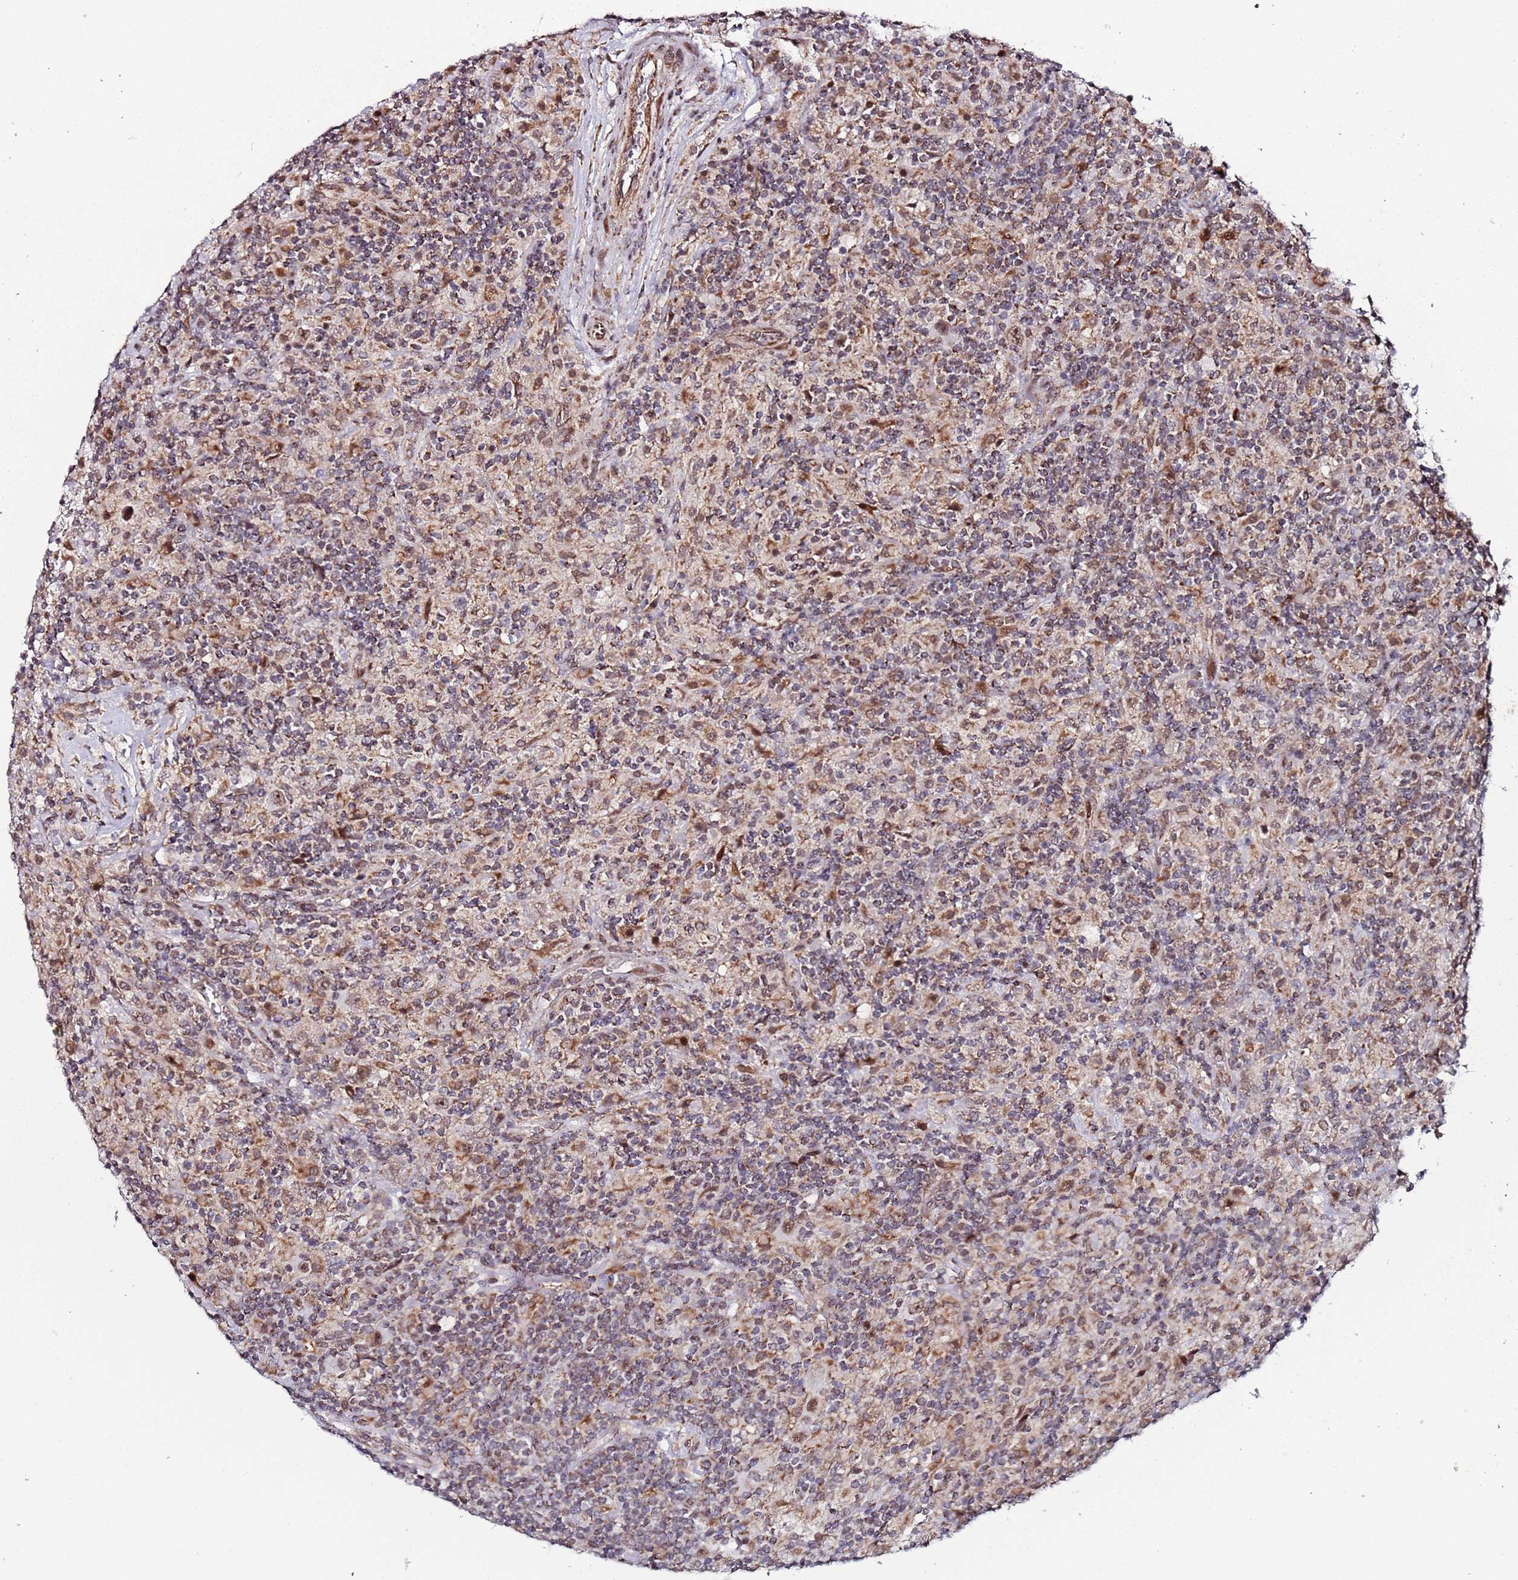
{"staining": {"intensity": "weak", "quantity": "25%-75%", "location": "nuclear"}, "tissue": "lymphoma", "cell_type": "Tumor cells", "image_type": "cancer", "snomed": [{"axis": "morphology", "description": "Hodgkin's disease, NOS"}, {"axis": "topography", "description": "Lymph node"}], "caption": "Brown immunohistochemical staining in human Hodgkin's disease shows weak nuclear staining in approximately 25%-75% of tumor cells. (brown staining indicates protein expression, while blue staining denotes nuclei).", "gene": "TP53AIP1", "patient": {"sex": "male", "age": 70}}